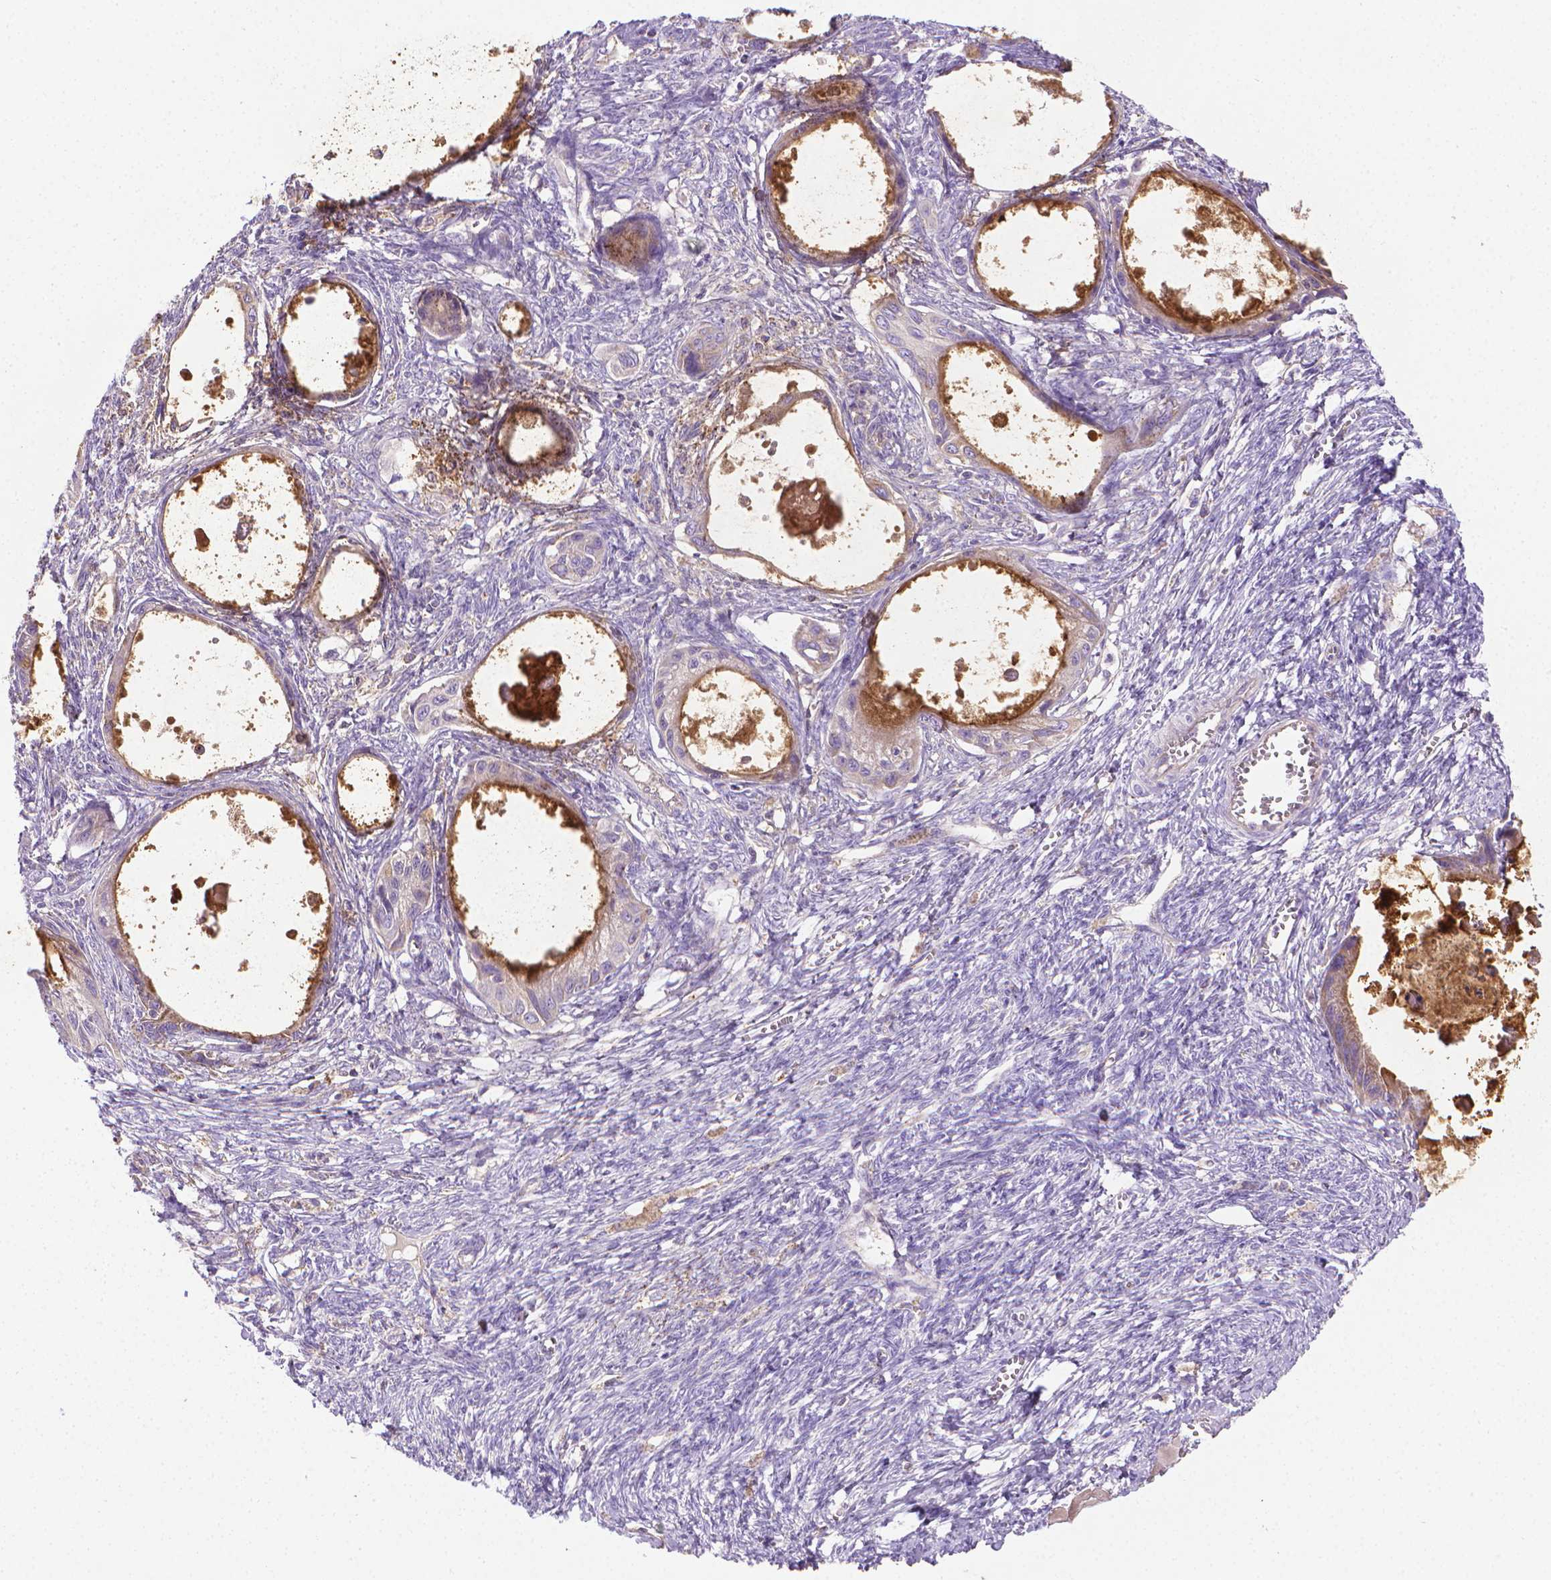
{"staining": {"intensity": "negative", "quantity": "none", "location": "none"}, "tissue": "ovarian cancer", "cell_type": "Tumor cells", "image_type": "cancer", "snomed": [{"axis": "morphology", "description": "Cystadenocarcinoma, mucinous, NOS"}, {"axis": "topography", "description": "Ovary"}], "caption": "Ovarian cancer (mucinous cystadenocarcinoma) stained for a protein using IHC exhibits no staining tumor cells.", "gene": "SLC51B", "patient": {"sex": "female", "age": 64}}